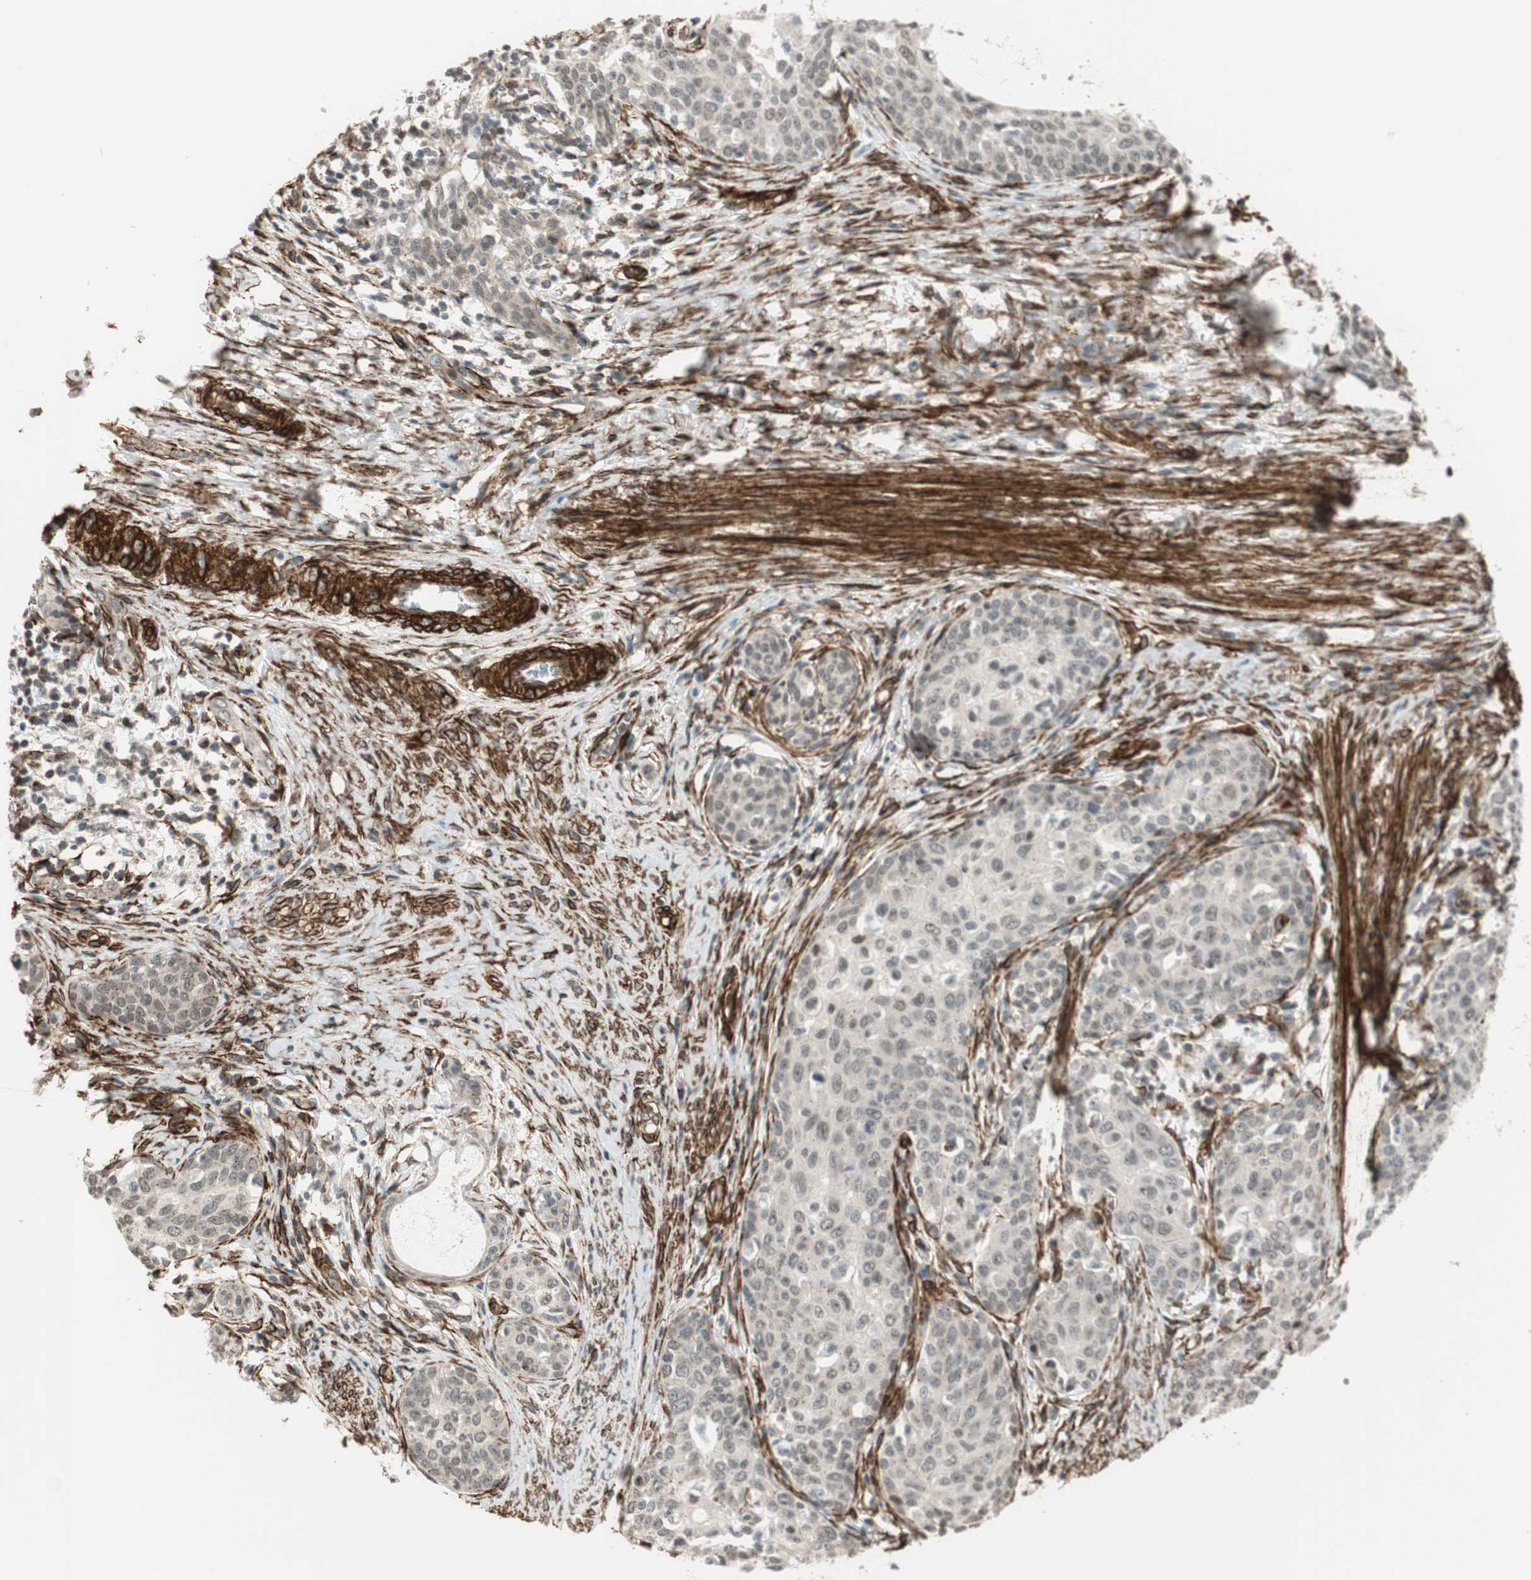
{"staining": {"intensity": "negative", "quantity": "none", "location": "none"}, "tissue": "cervical cancer", "cell_type": "Tumor cells", "image_type": "cancer", "snomed": [{"axis": "morphology", "description": "Squamous cell carcinoma, NOS"}, {"axis": "morphology", "description": "Adenocarcinoma, NOS"}, {"axis": "topography", "description": "Cervix"}], "caption": "Immunohistochemistry (IHC) image of human cervical cancer (squamous cell carcinoma) stained for a protein (brown), which demonstrates no expression in tumor cells.", "gene": "CDK19", "patient": {"sex": "female", "age": 52}}